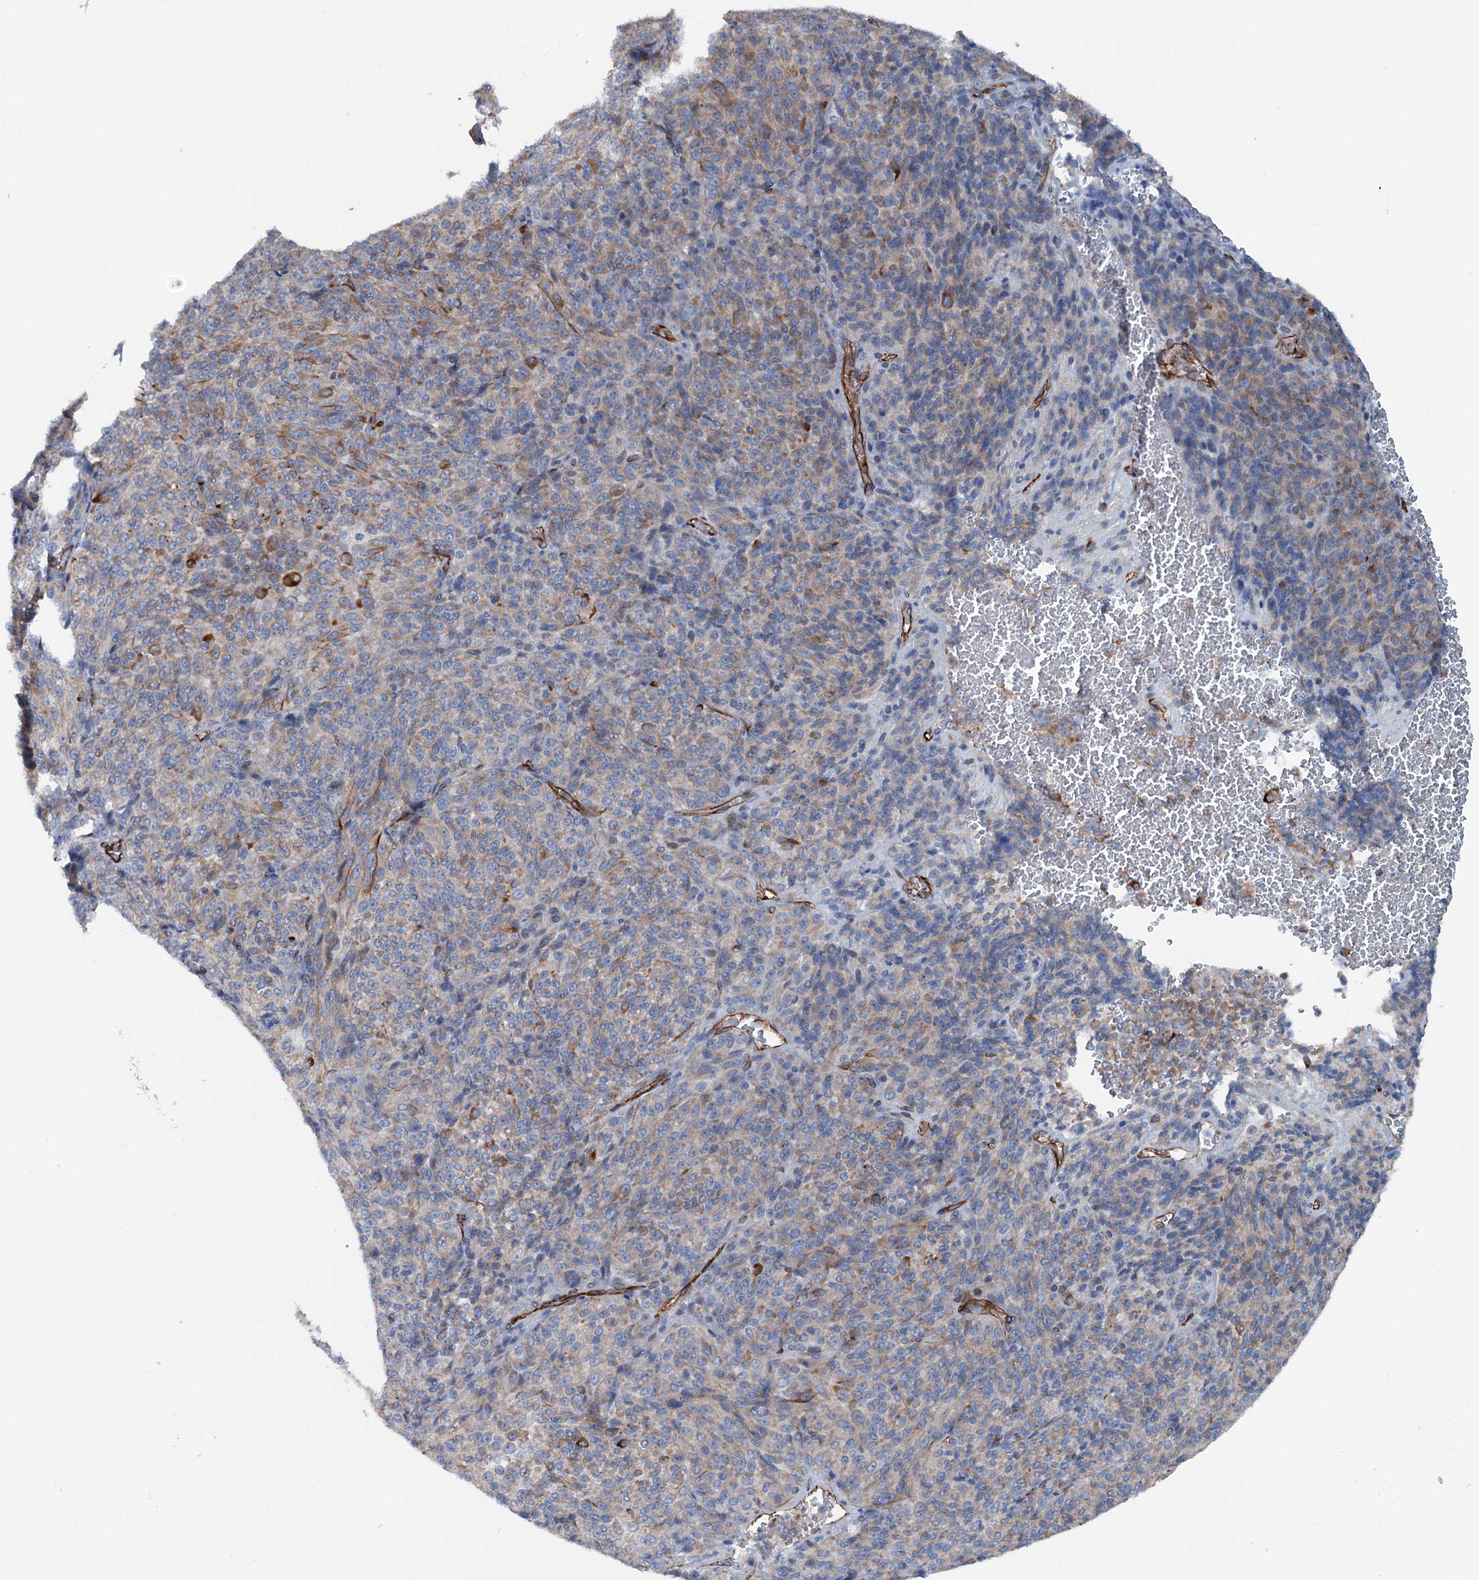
{"staining": {"intensity": "weak", "quantity": "<25%", "location": "cytoplasmic/membranous"}, "tissue": "melanoma", "cell_type": "Tumor cells", "image_type": "cancer", "snomed": [{"axis": "morphology", "description": "Malignant melanoma, Metastatic site"}, {"axis": "topography", "description": "Brain"}], "caption": "Immunohistochemical staining of melanoma demonstrates no significant positivity in tumor cells.", "gene": "CALCOCO1", "patient": {"sex": "female", "age": 56}}